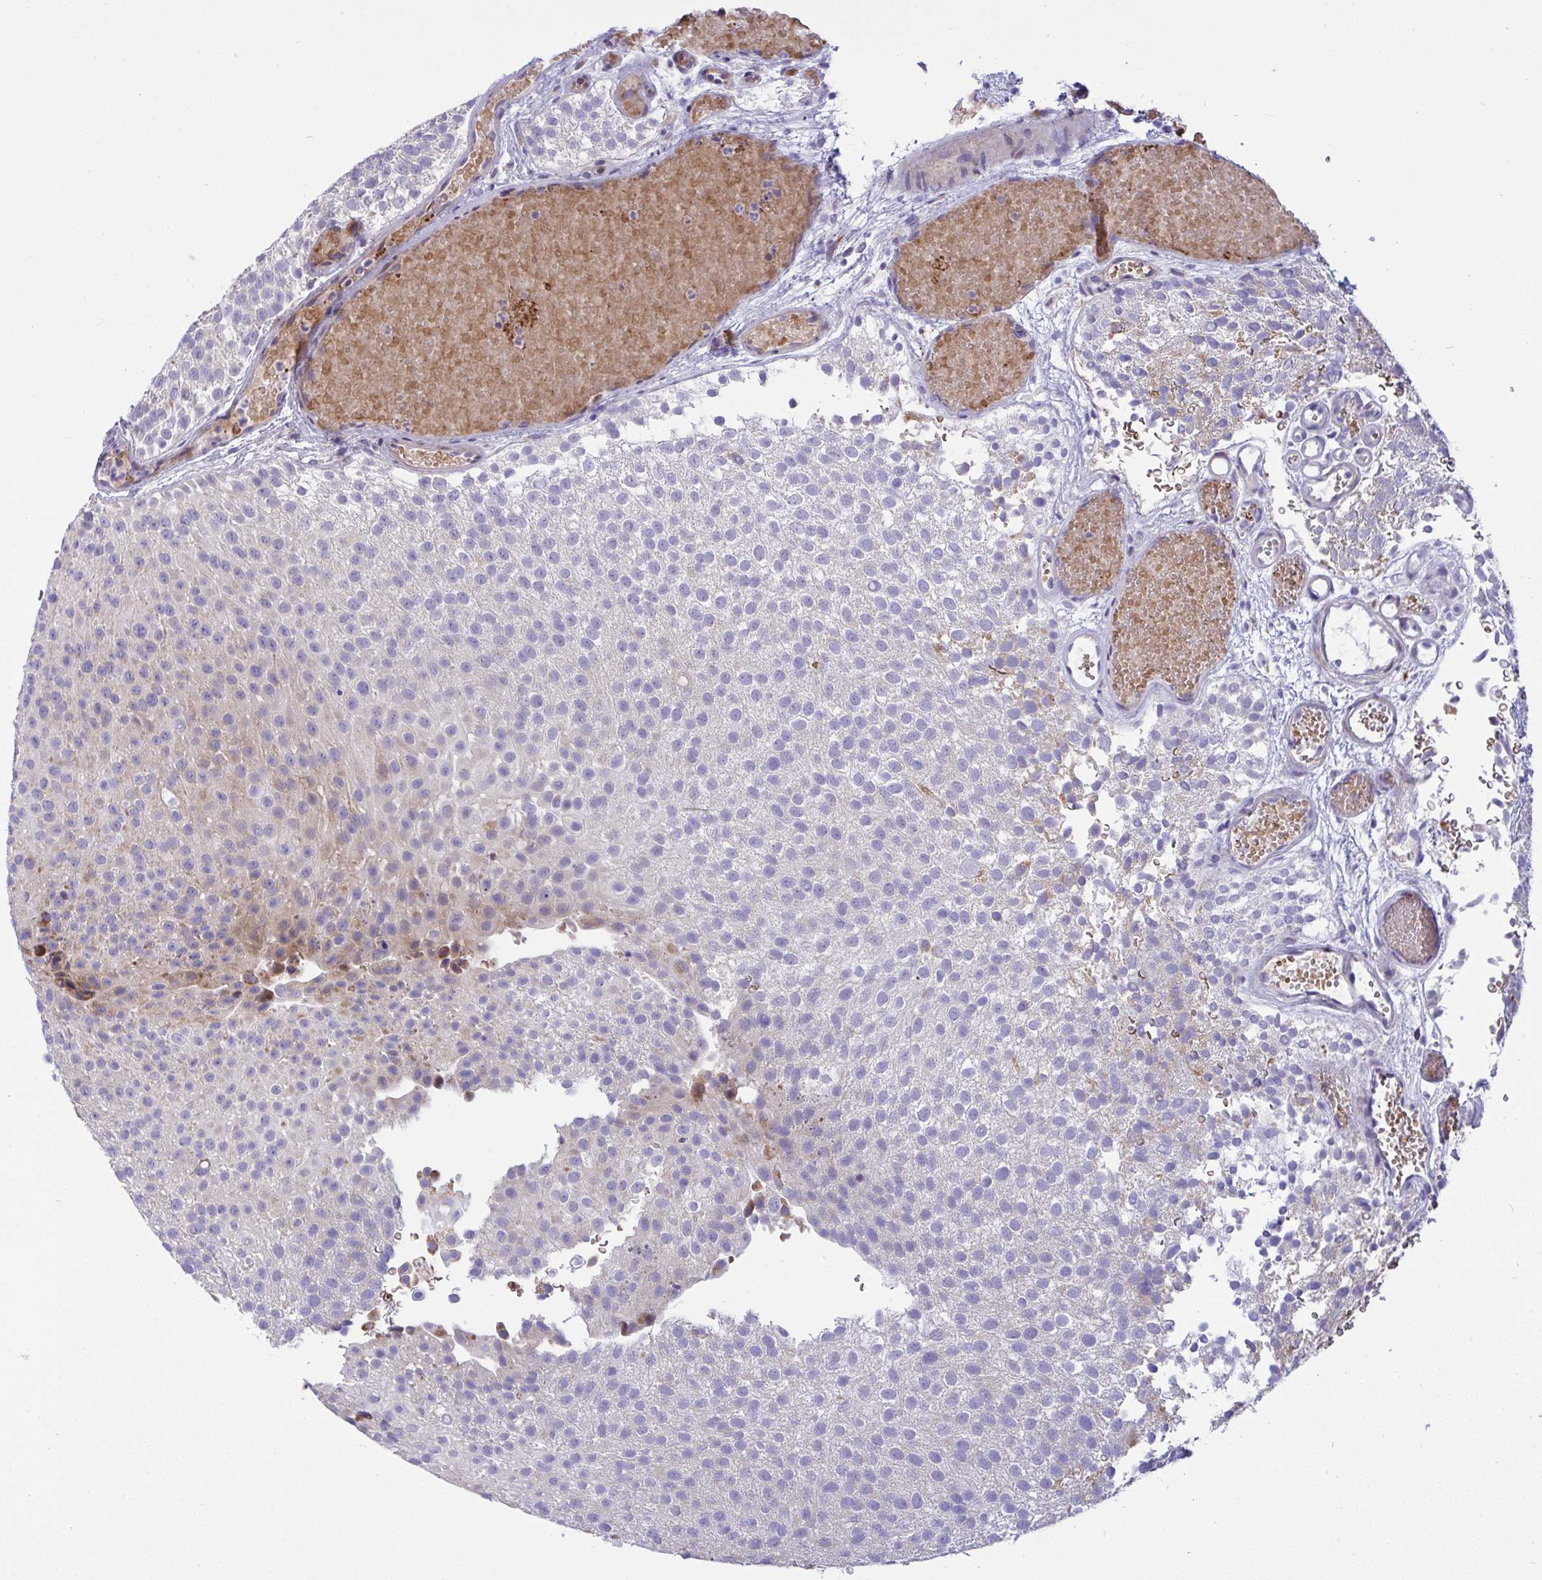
{"staining": {"intensity": "moderate", "quantity": "<25%", "location": "cytoplasmic/membranous"}, "tissue": "urothelial cancer", "cell_type": "Tumor cells", "image_type": "cancer", "snomed": [{"axis": "morphology", "description": "Urothelial carcinoma, Low grade"}, {"axis": "topography", "description": "Urinary bladder"}], "caption": "Immunohistochemical staining of low-grade urothelial carcinoma reveals low levels of moderate cytoplasmic/membranous expression in approximately <25% of tumor cells.", "gene": "NTN1", "patient": {"sex": "male", "age": 78}}